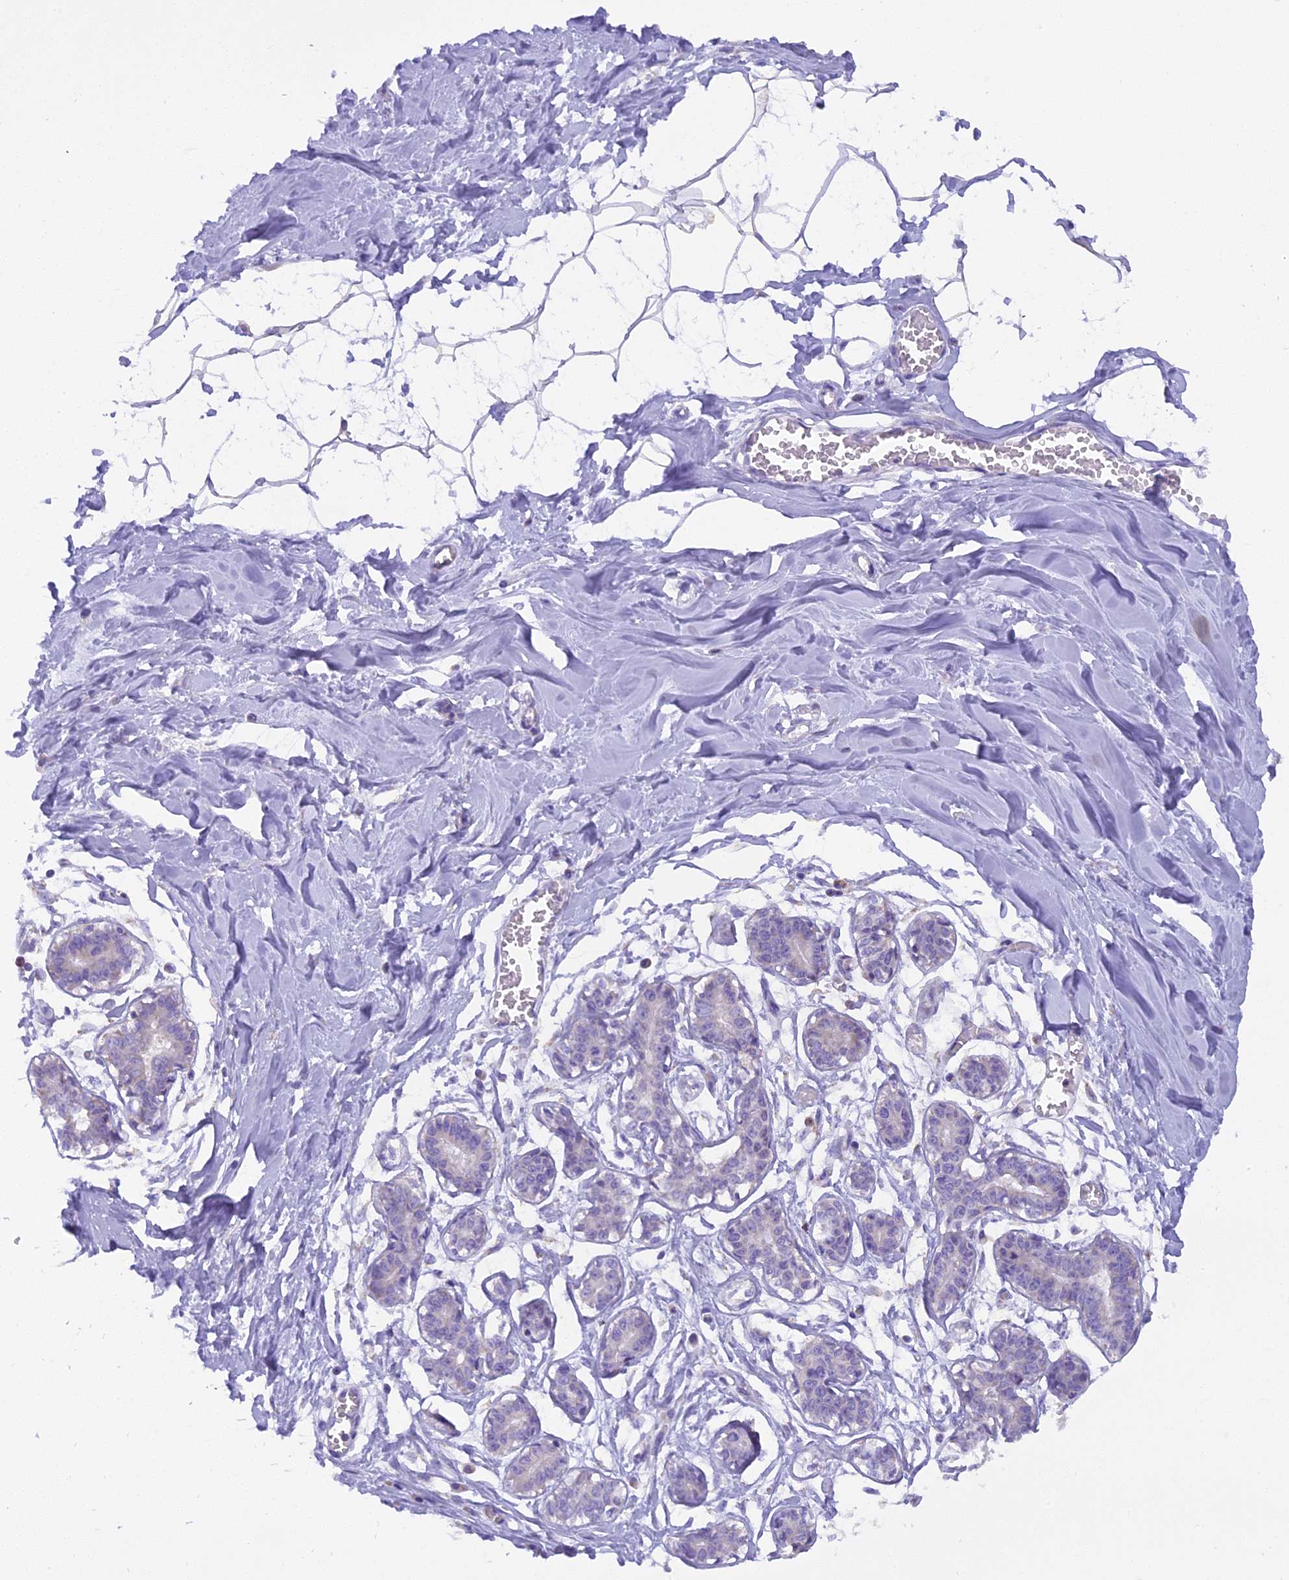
{"staining": {"intensity": "negative", "quantity": "none", "location": "none"}, "tissue": "breast", "cell_type": "Adipocytes", "image_type": "normal", "snomed": [{"axis": "morphology", "description": "Normal tissue, NOS"}, {"axis": "topography", "description": "Breast"}], "caption": "DAB immunohistochemical staining of unremarkable breast displays no significant staining in adipocytes.", "gene": "TRIM3", "patient": {"sex": "female", "age": 27}}